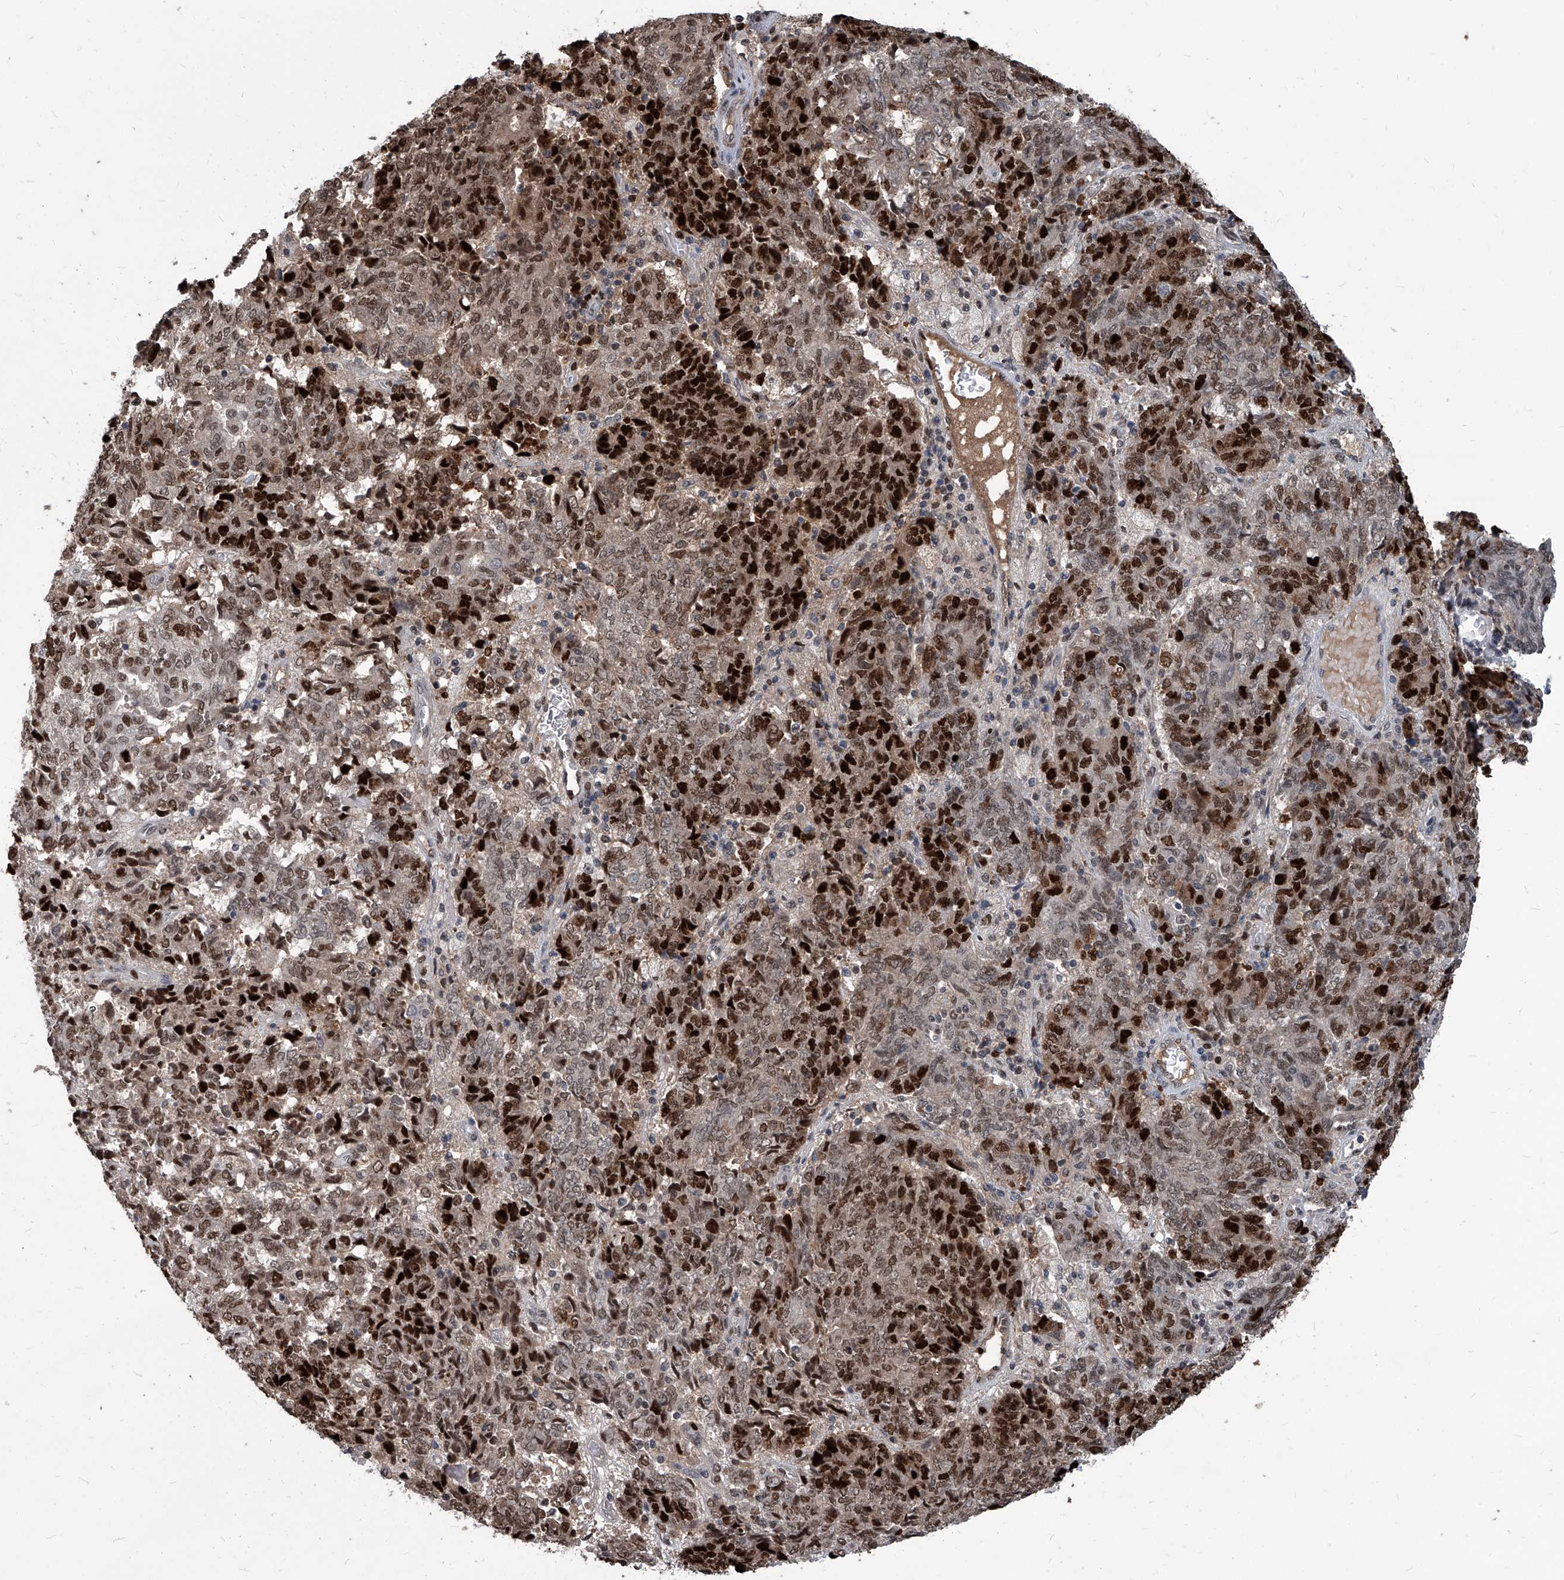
{"staining": {"intensity": "strong", "quantity": ">75%", "location": "nuclear"}, "tissue": "endometrial cancer", "cell_type": "Tumor cells", "image_type": "cancer", "snomed": [{"axis": "morphology", "description": "Adenocarcinoma, NOS"}, {"axis": "topography", "description": "Endometrium"}], "caption": "Protein positivity by IHC shows strong nuclear expression in approximately >75% of tumor cells in endometrial cancer (adenocarcinoma). (brown staining indicates protein expression, while blue staining denotes nuclei).", "gene": "PCNA", "patient": {"sex": "female", "age": 80}}